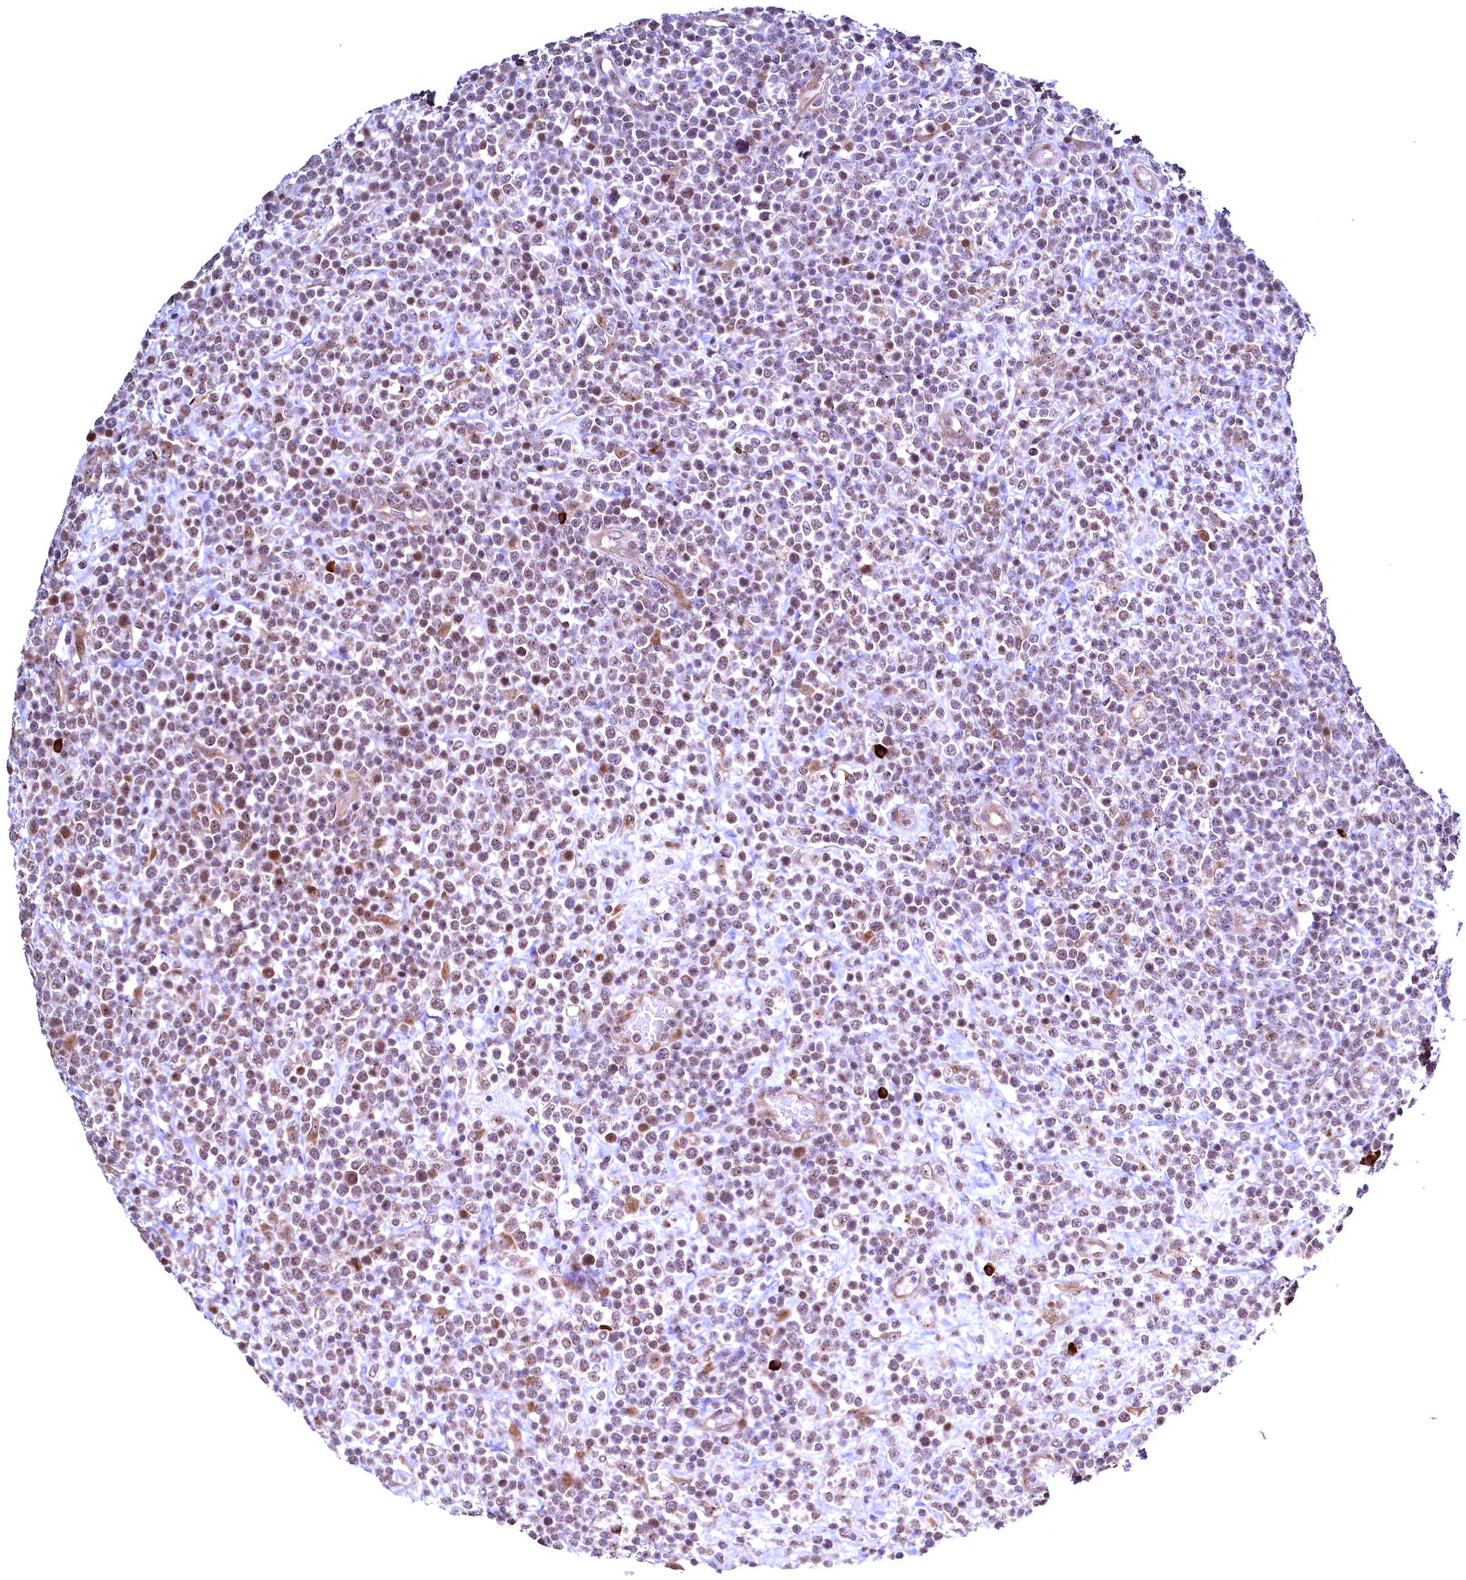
{"staining": {"intensity": "moderate", "quantity": "<25%", "location": "cytoplasmic/membranous,nuclear"}, "tissue": "lymphoma", "cell_type": "Tumor cells", "image_type": "cancer", "snomed": [{"axis": "morphology", "description": "Malignant lymphoma, non-Hodgkin's type, High grade"}, {"axis": "topography", "description": "Colon"}], "caption": "Immunohistochemistry (IHC) of human lymphoma demonstrates low levels of moderate cytoplasmic/membranous and nuclear expression in approximately <25% of tumor cells.", "gene": "RBFA", "patient": {"sex": "female", "age": 53}}